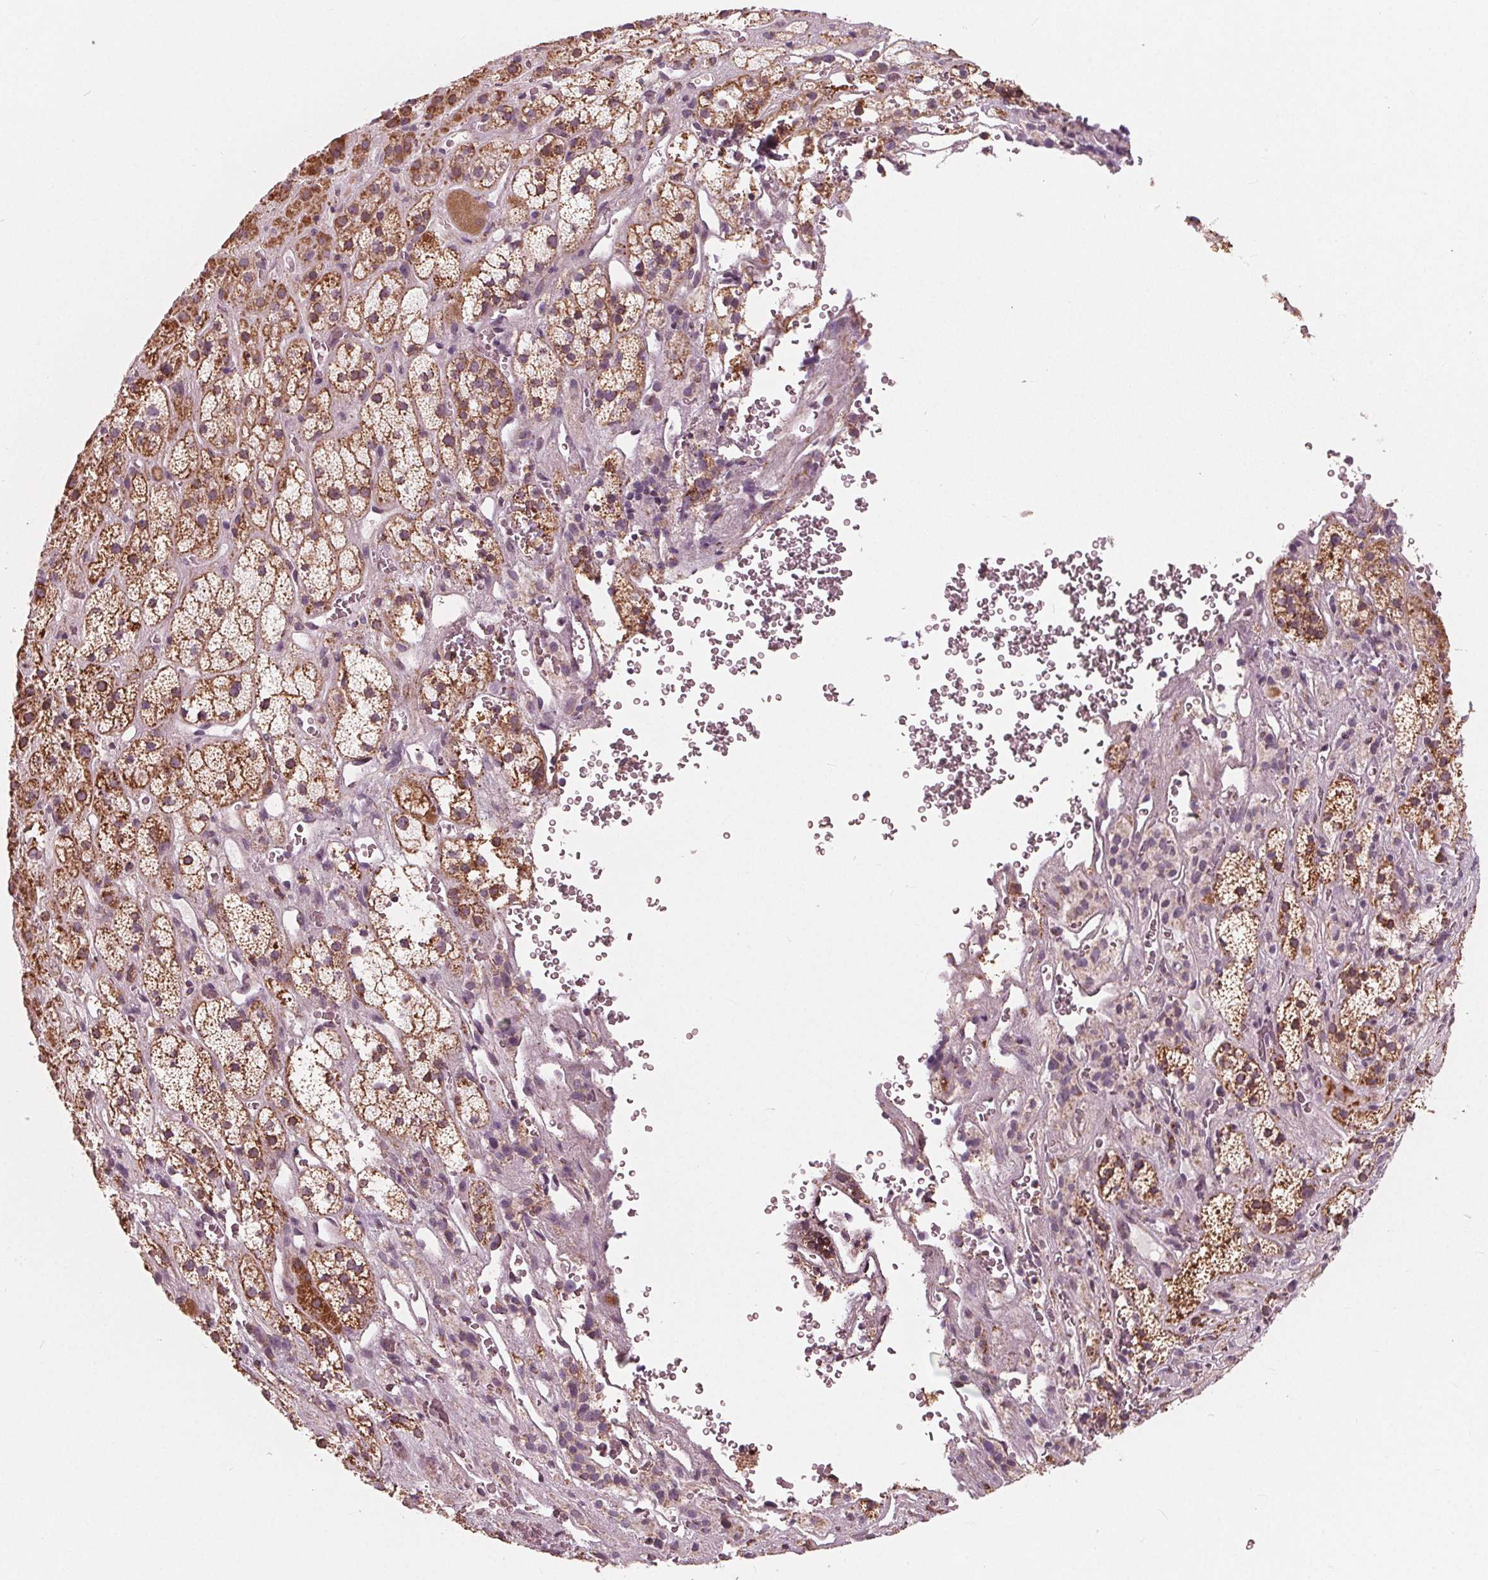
{"staining": {"intensity": "moderate", "quantity": ">75%", "location": "cytoplasmic/membranous"}, "tissue": "adrenal gland", "cell_type": "Glandular cells", "image_type": "normal", "snomed": [{"axis": "morphology", "description": "Normal tissue, NOS"}, {"axis": "topography", "description": "Adrenal gland"}], "caption": "Moderate cytoplasmic/membranous staining for a protein is seen in about >75% of glandular cells of normal adrenal gland using immunohistochemistry (IHC).", "gene": "DCAF4L2", "patient": {"sex": "male", "age": 57}}